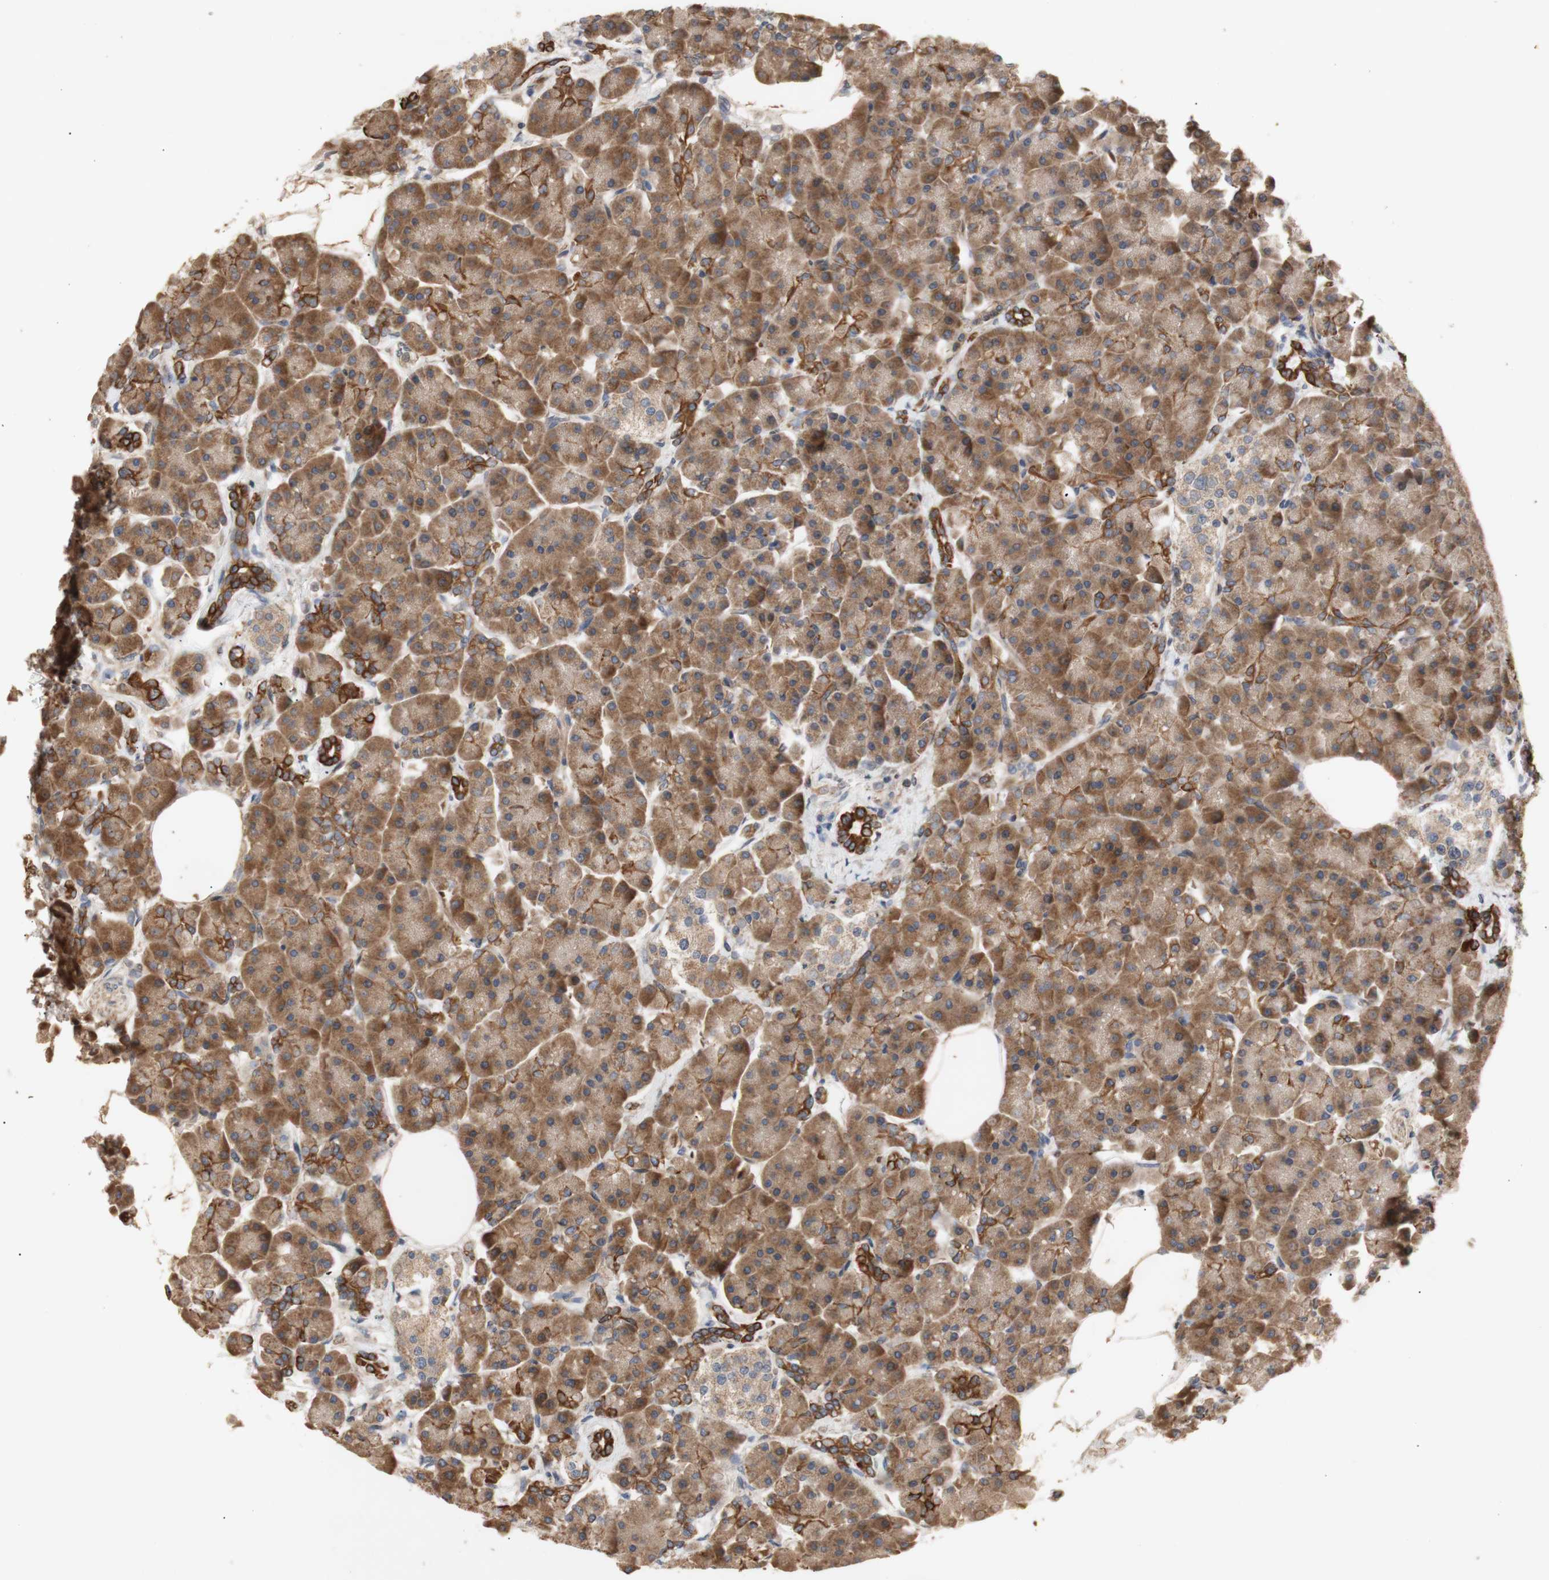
{"staining": {"intensity": "moderate", "quantity": ">75%", "location": "cytoplasmic/membranous"}, "tissue": "pancreas", "cell_type": "Exocrine glandular cells", "image_type": "normal", "snomed": [{"axis": "morphology", "description": "Normal tissue, NOS"}, {"axis": "topography", "description": "Pancreas"}], "caption": "This is a histology image of immunohistochemistry staining of unremarkable pancreas, which shows moderate staining in the cytoplasmic/membranous of exocrine glandular cells.", "gene": "PKN1", "patient": {"sex": "female", "age": 70}}